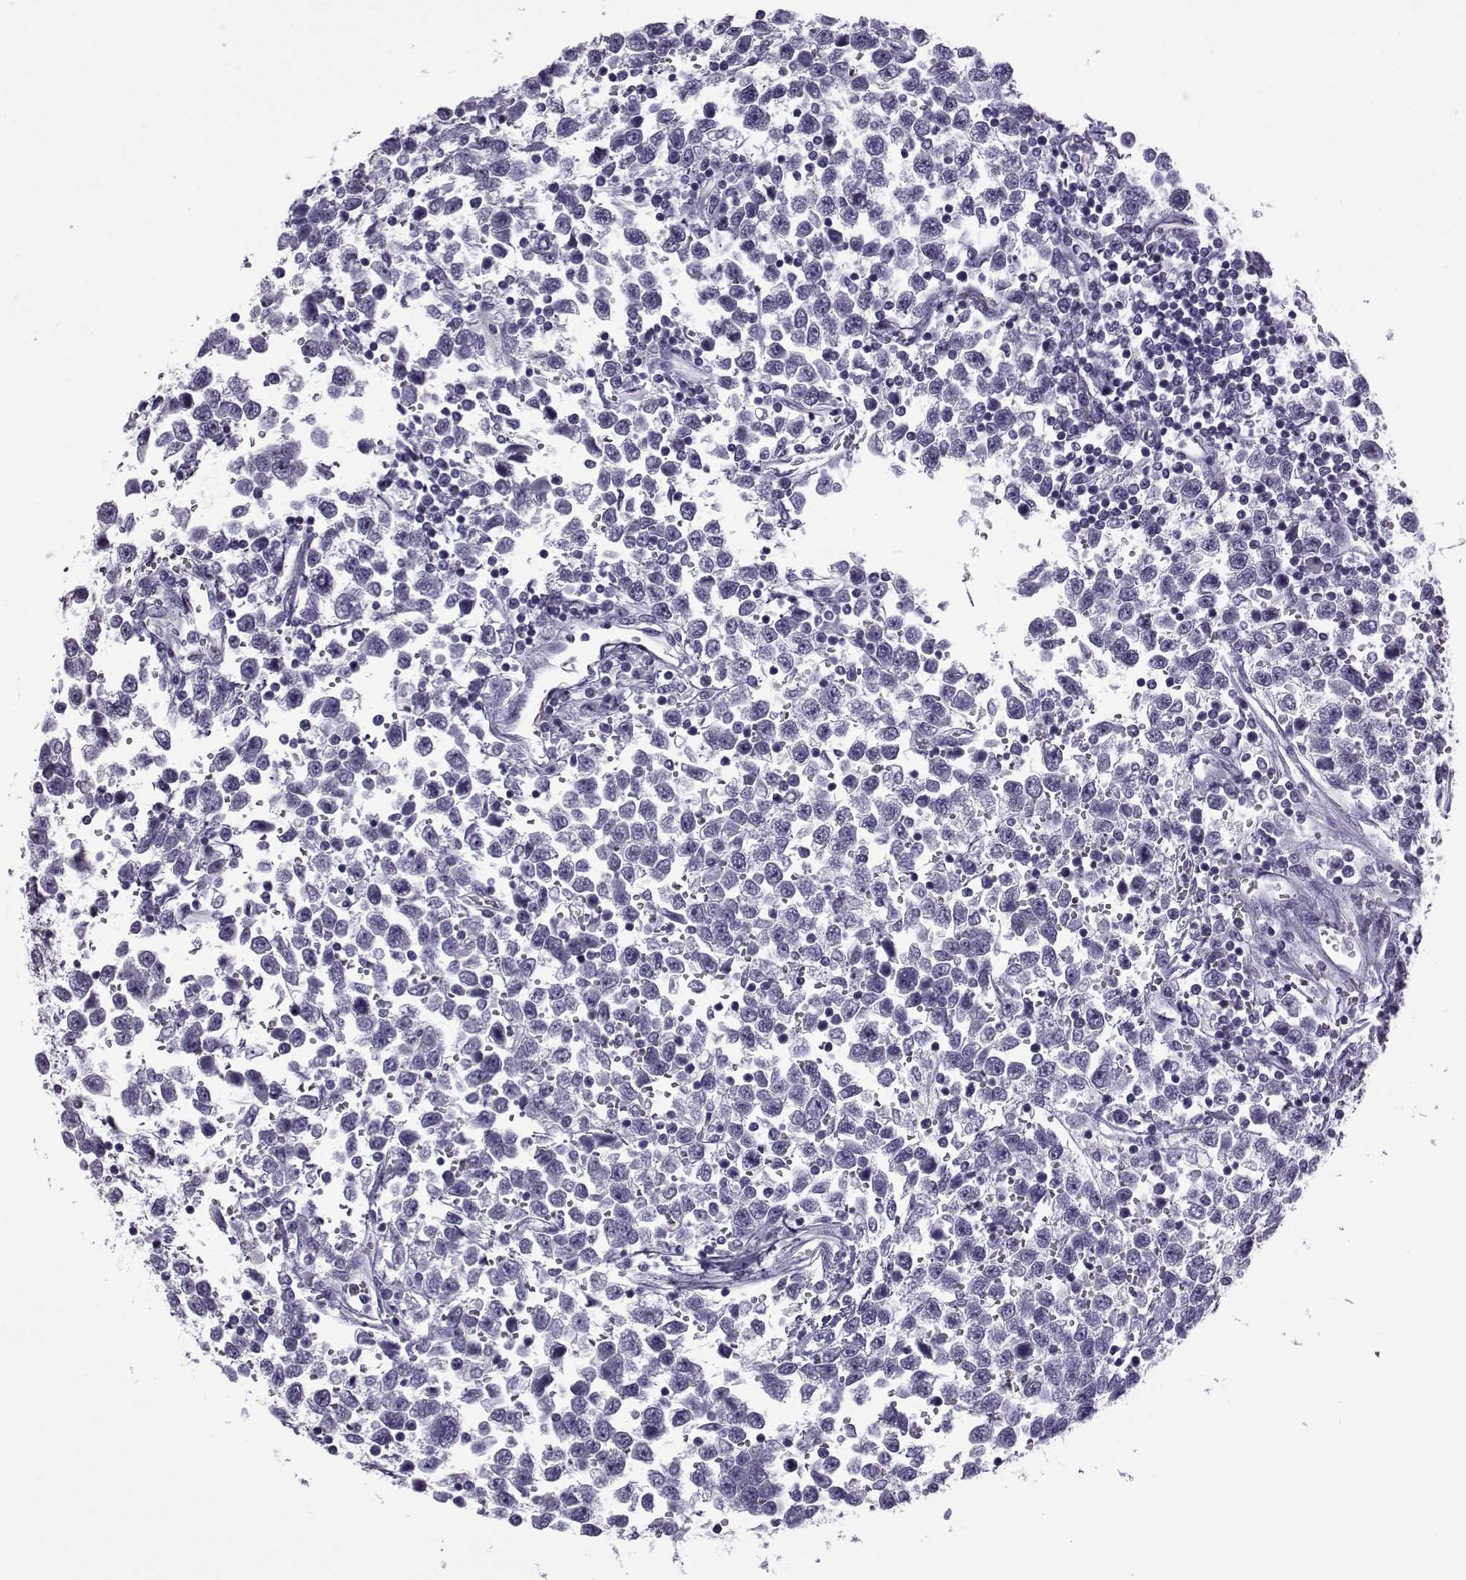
{"staining": {"intensity": "negative", "quantity": "none", "location": "none"}, "tissue": "testis cancer", "cell_type": "Tumor cells", "image_type": "cancer", "snomed": [{"axis": "morphology", "description": "Seminoma, NOS"}, {"axis": "topography", "description": "Testis"}], "caption": "There is no significant staining in tumor cells of seminoma (testis).", "gene": "OIP5", "patient": {"sex": "male", "age": 34}}